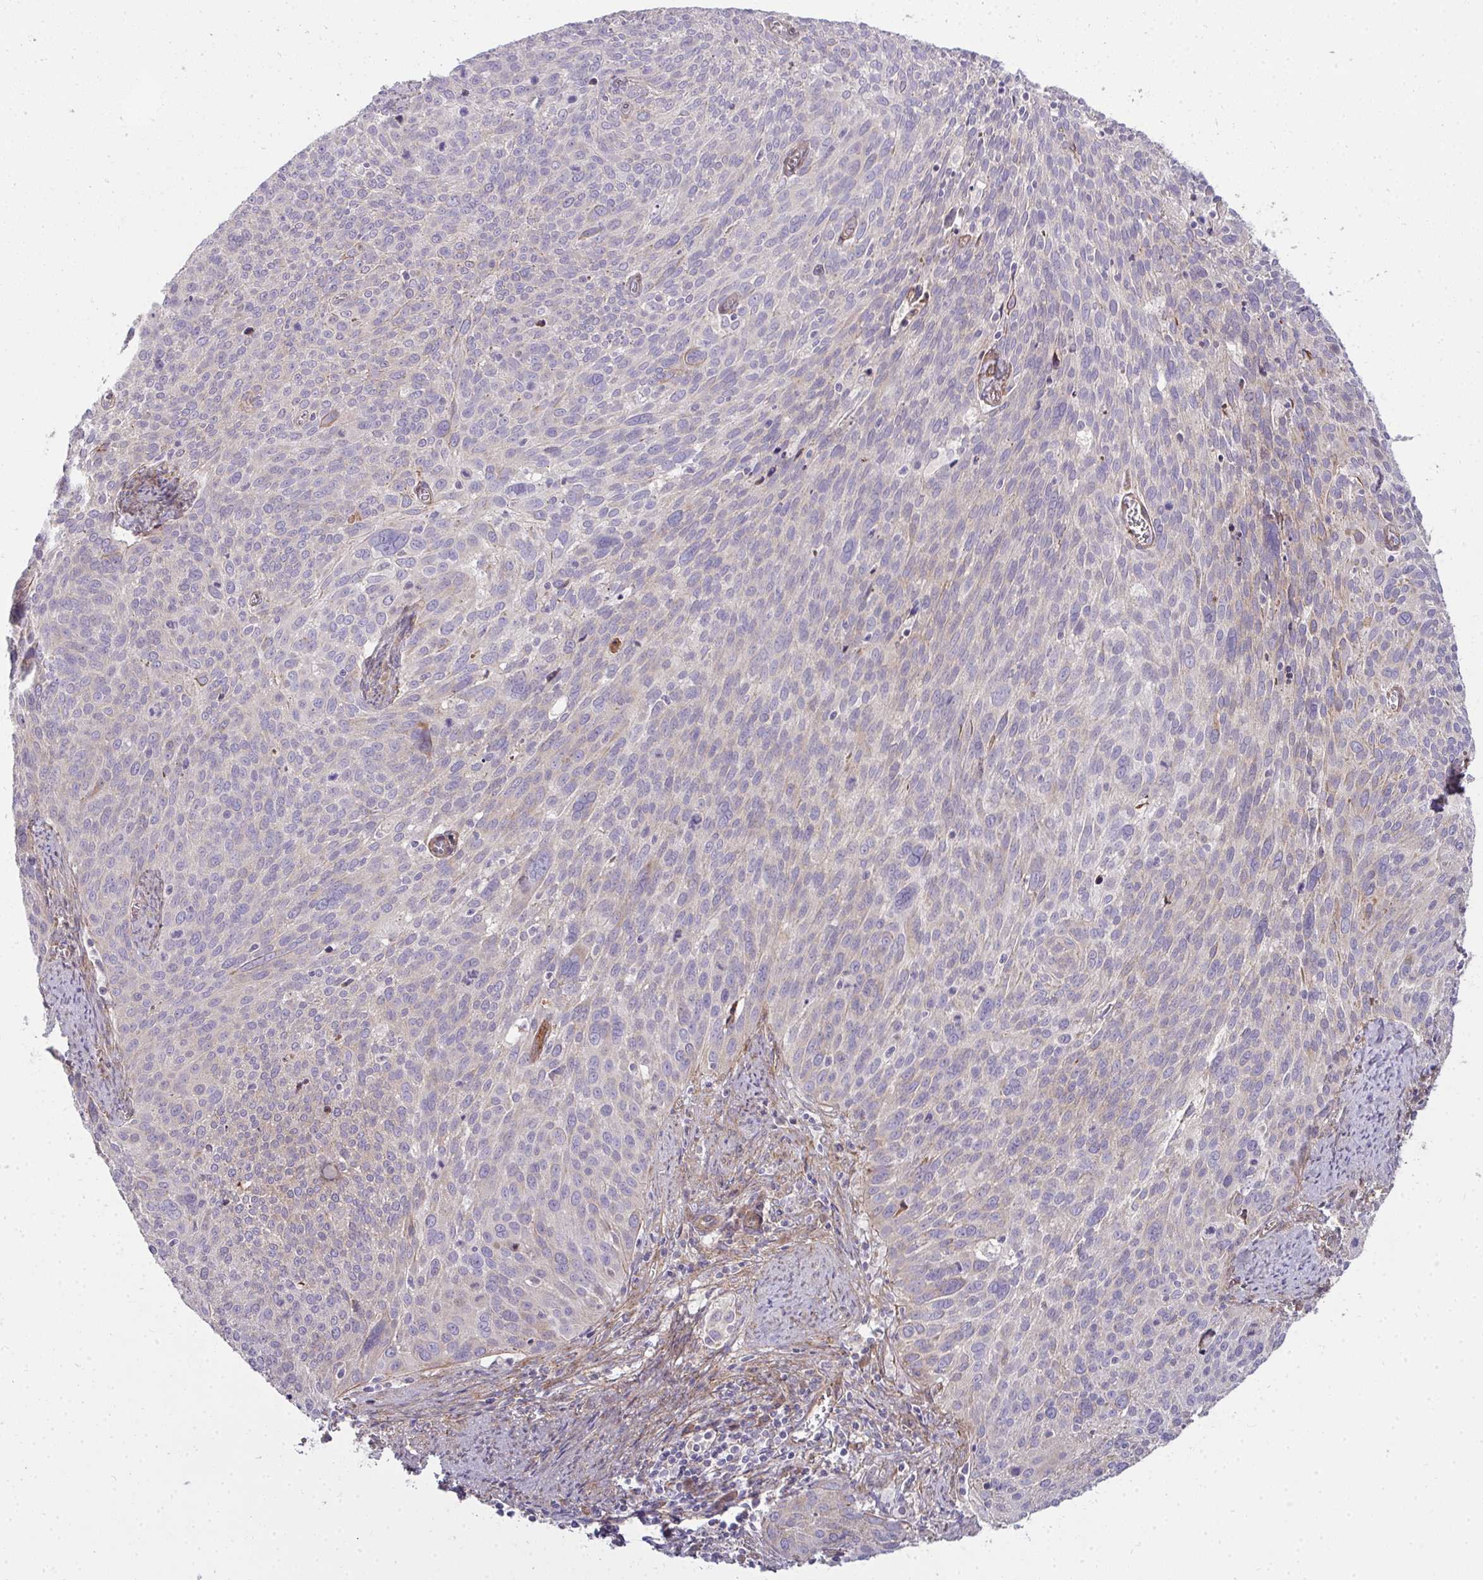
{"staining": {"intensity": "weak", "quantity": "<25%", "location": "cytoplasmic/membranous"}, "tissue": "cervical cancer", "cell_type": "Tumor cells", "image_type": "cancer", "snomed": [{"axis": "morphology", "description": "Squamous cell carcinoma, NOS"}, {"axis": "topography", "description": "Cervix"}], "caption": "High magnification brightfield microscopy of cervical cancer (squamous cell carcinoma) stained with DAB (brown) and counterstained with hematoxylin (blue): tumor cells show no significant positivity.", "gene": "SH2D1B", "patient": {"sex": "female", "age": 39}}